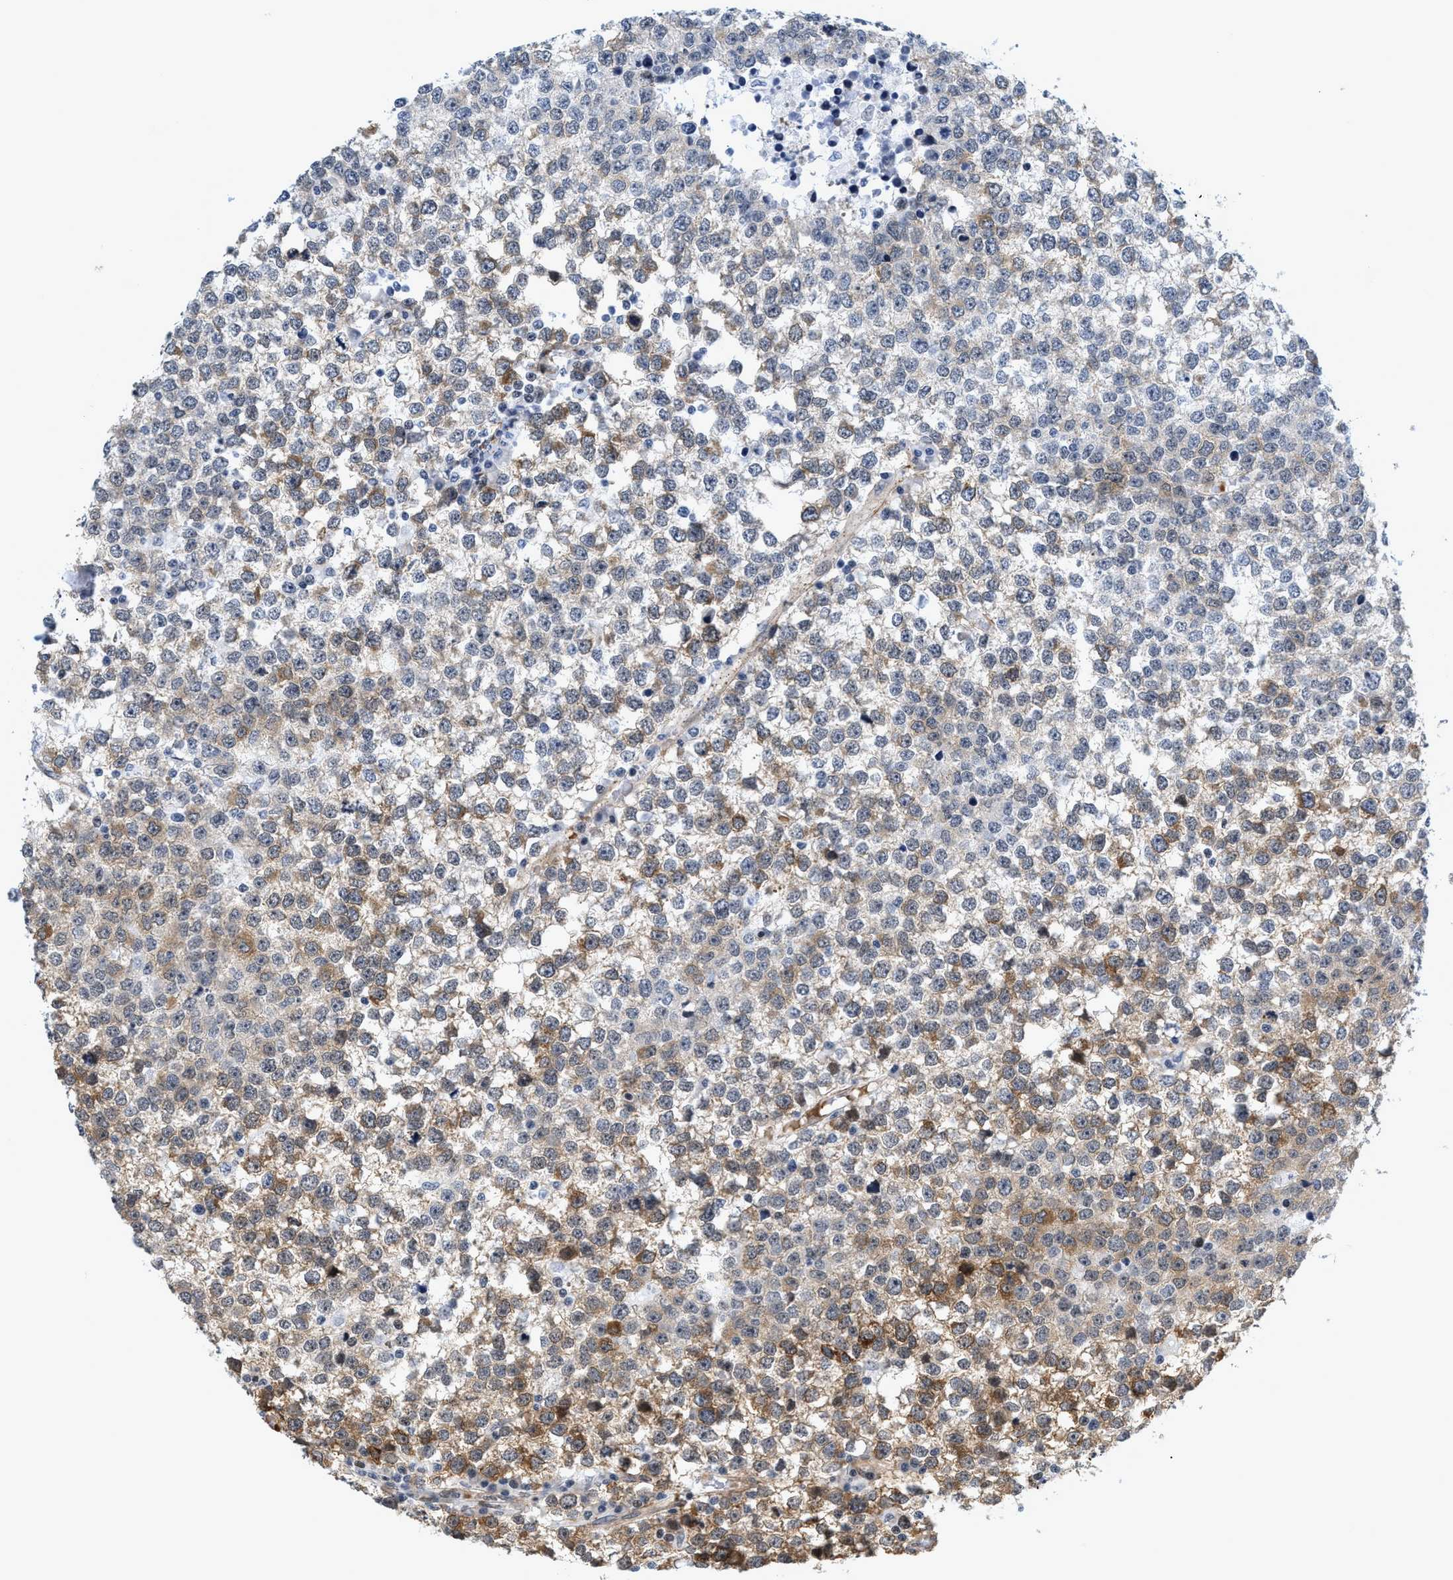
{"staining": {"intensity": "moderate", "quantity": "<25%", "location": "cytoplasmic/membranous"}, "tissue": "testis cancer", "cell_type": "Tumor cells", "image_type": "cancer", "snomed": [{"axis": "morphology", "description": "Seminoma, NOS"}, {"axis": "topography", "description": "Testis"}], "caption": "A low amount of moderate cytoplasmic/membranous staining is seen in about <25% of tumor cells in testis cancer tissue.", "gene": "GPRASP2", "patient": {"sex": "male", "age": 65}}